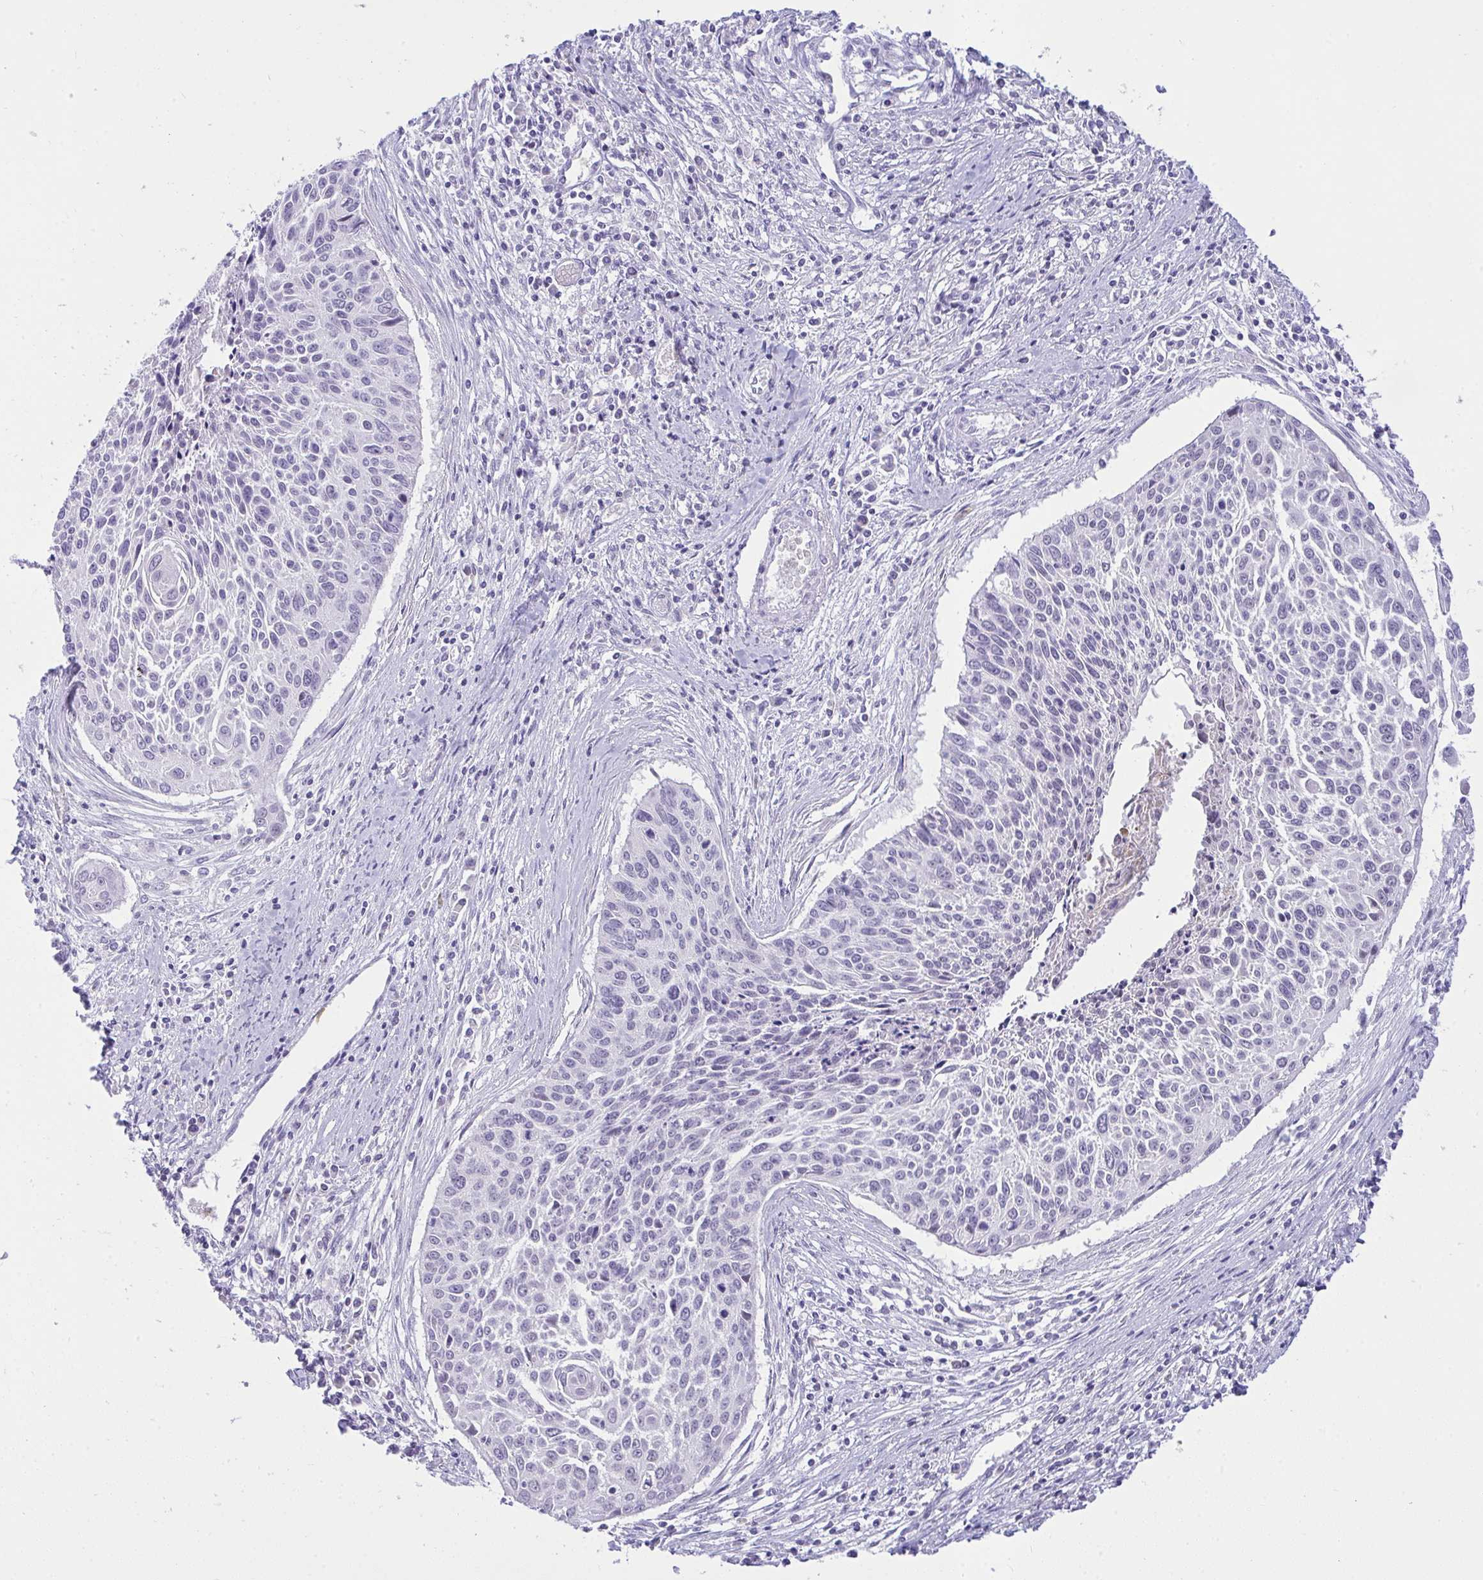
{"staining": {"intensity": "negative", "quantity": "none", "location": "none"}, "tissue": "cervical cancer", "cell_type": "Tumor cells", "image_type": "cancer", "snomed": [{"axis": "morphology", "description": "Squamous cell carcinoma, NOS"}, {"axis": "topography", "description": "Cervix"}], "caption": "IHC of human cervical cancer reveals no expression in tumor cells.", "gene": "PLA2G12B", "patient": {"sex": "female", "age": 55}}